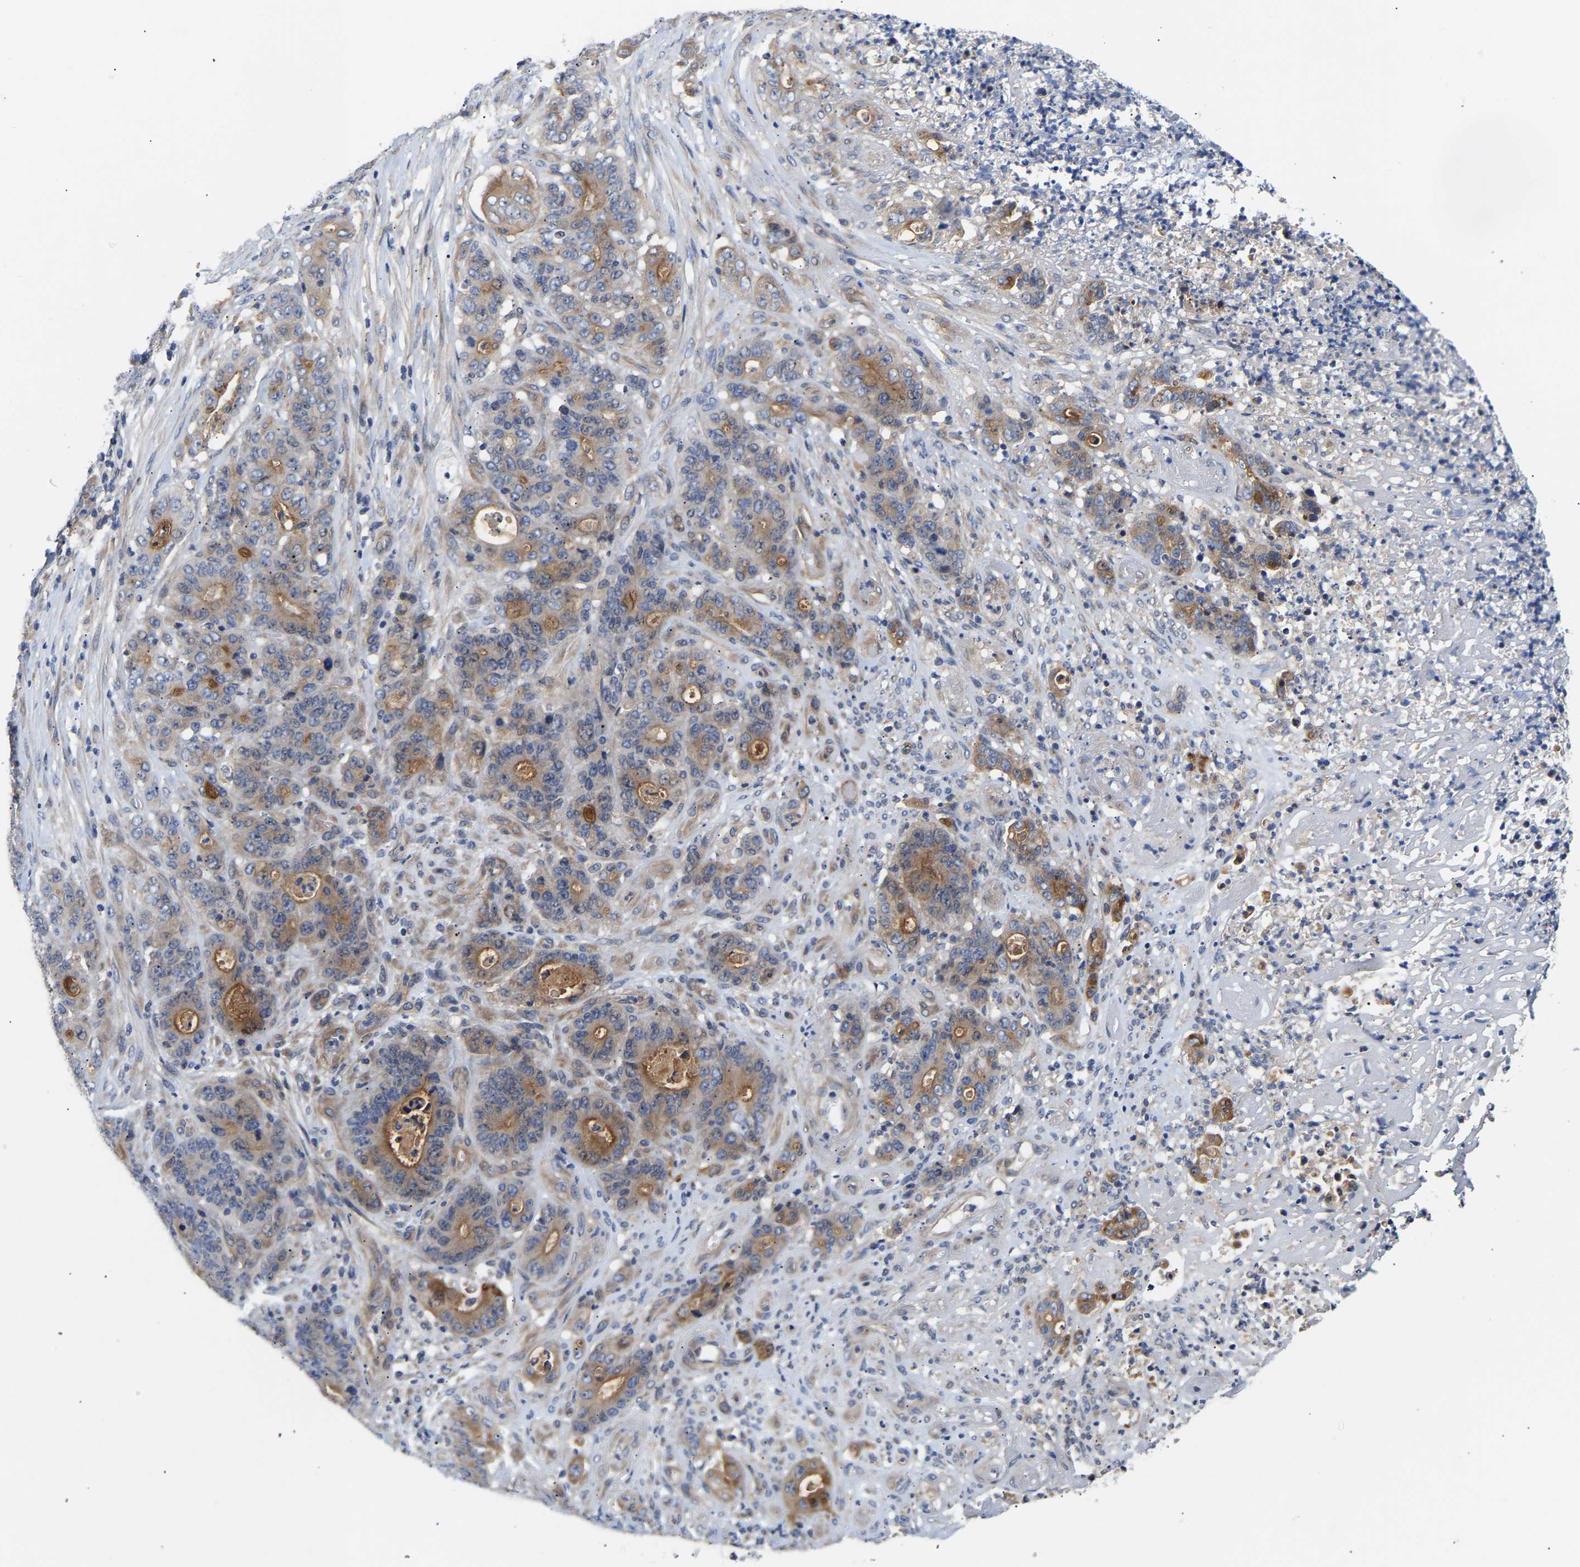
{"staining": {"intensity": "moderate", "quantity": "25%-75%", "location": "cytoplasmic/membranous"}, "tissue": "stomach cancer", "cell_type": "Tumor cells", "image_type": "cancer", "snomed": [{"axis": "morphology", "description": "Adenocarcinoma, NOS"}, {"axis": "topography", "description": "Stomach"}], "caption": "This photomicrograph reveals immunohistochemistry (IHC) staining of stomach adenocarcinoma, with medium moderate cytoplasmic/membranous positivity in approximately 25%-75% of tumor cells.", "gene": "KASH5", "patient": {"sex": "female", "age": 73}}